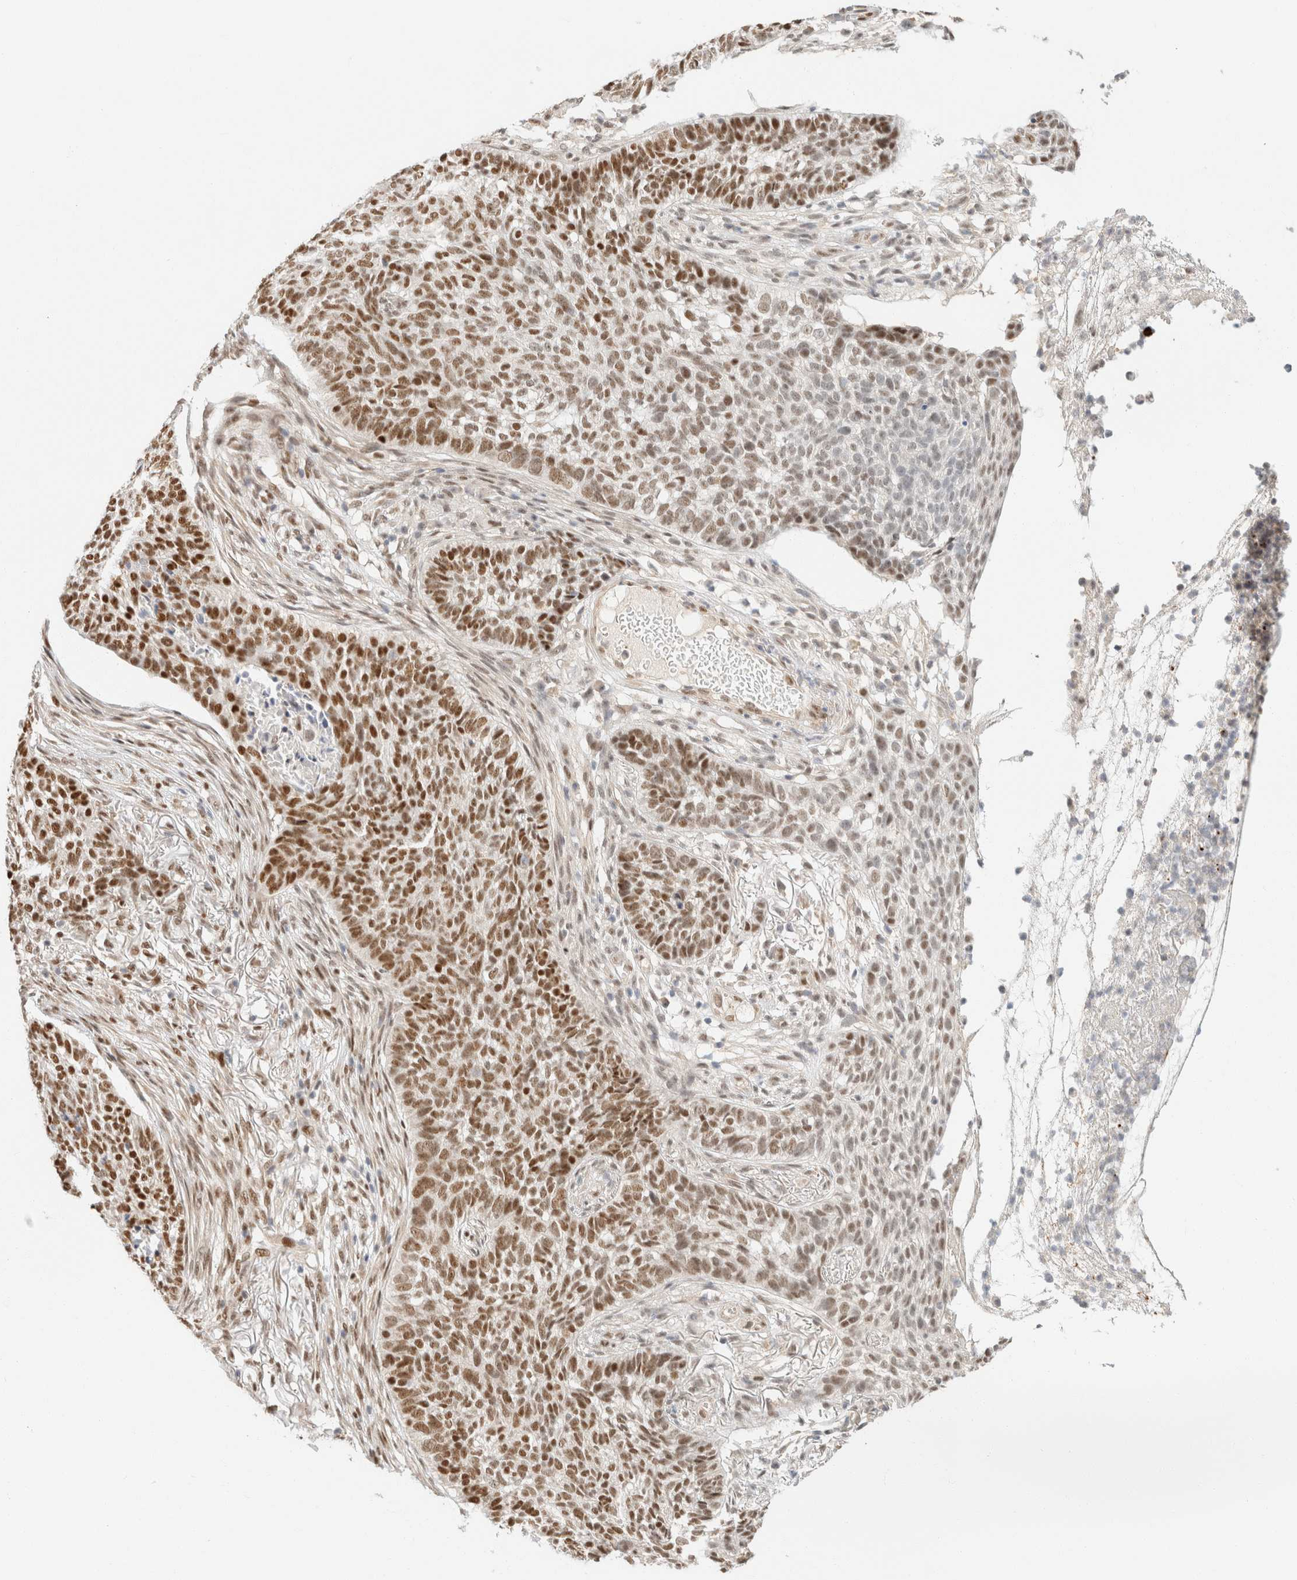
{"staining": {"intensity": "strong", "quantity": ">75%", "location": "nuclear"}, "tissue": "skin cancer", "cell_type": "Tumor cells", "image_type": "cancer", "snomed": [{"axis": "morphology", "description": "Basal cell carcinoma"}, {"axis": "topography", "description": "Skin"}], "caption": "Basal cell carcinoma (skin) stained for a protein (brown) exhibits strong nuclear positive staining in about >75% of tumor cells.", "gene": "ZNF768", "patient": {"sex": "male", "age": 85}}